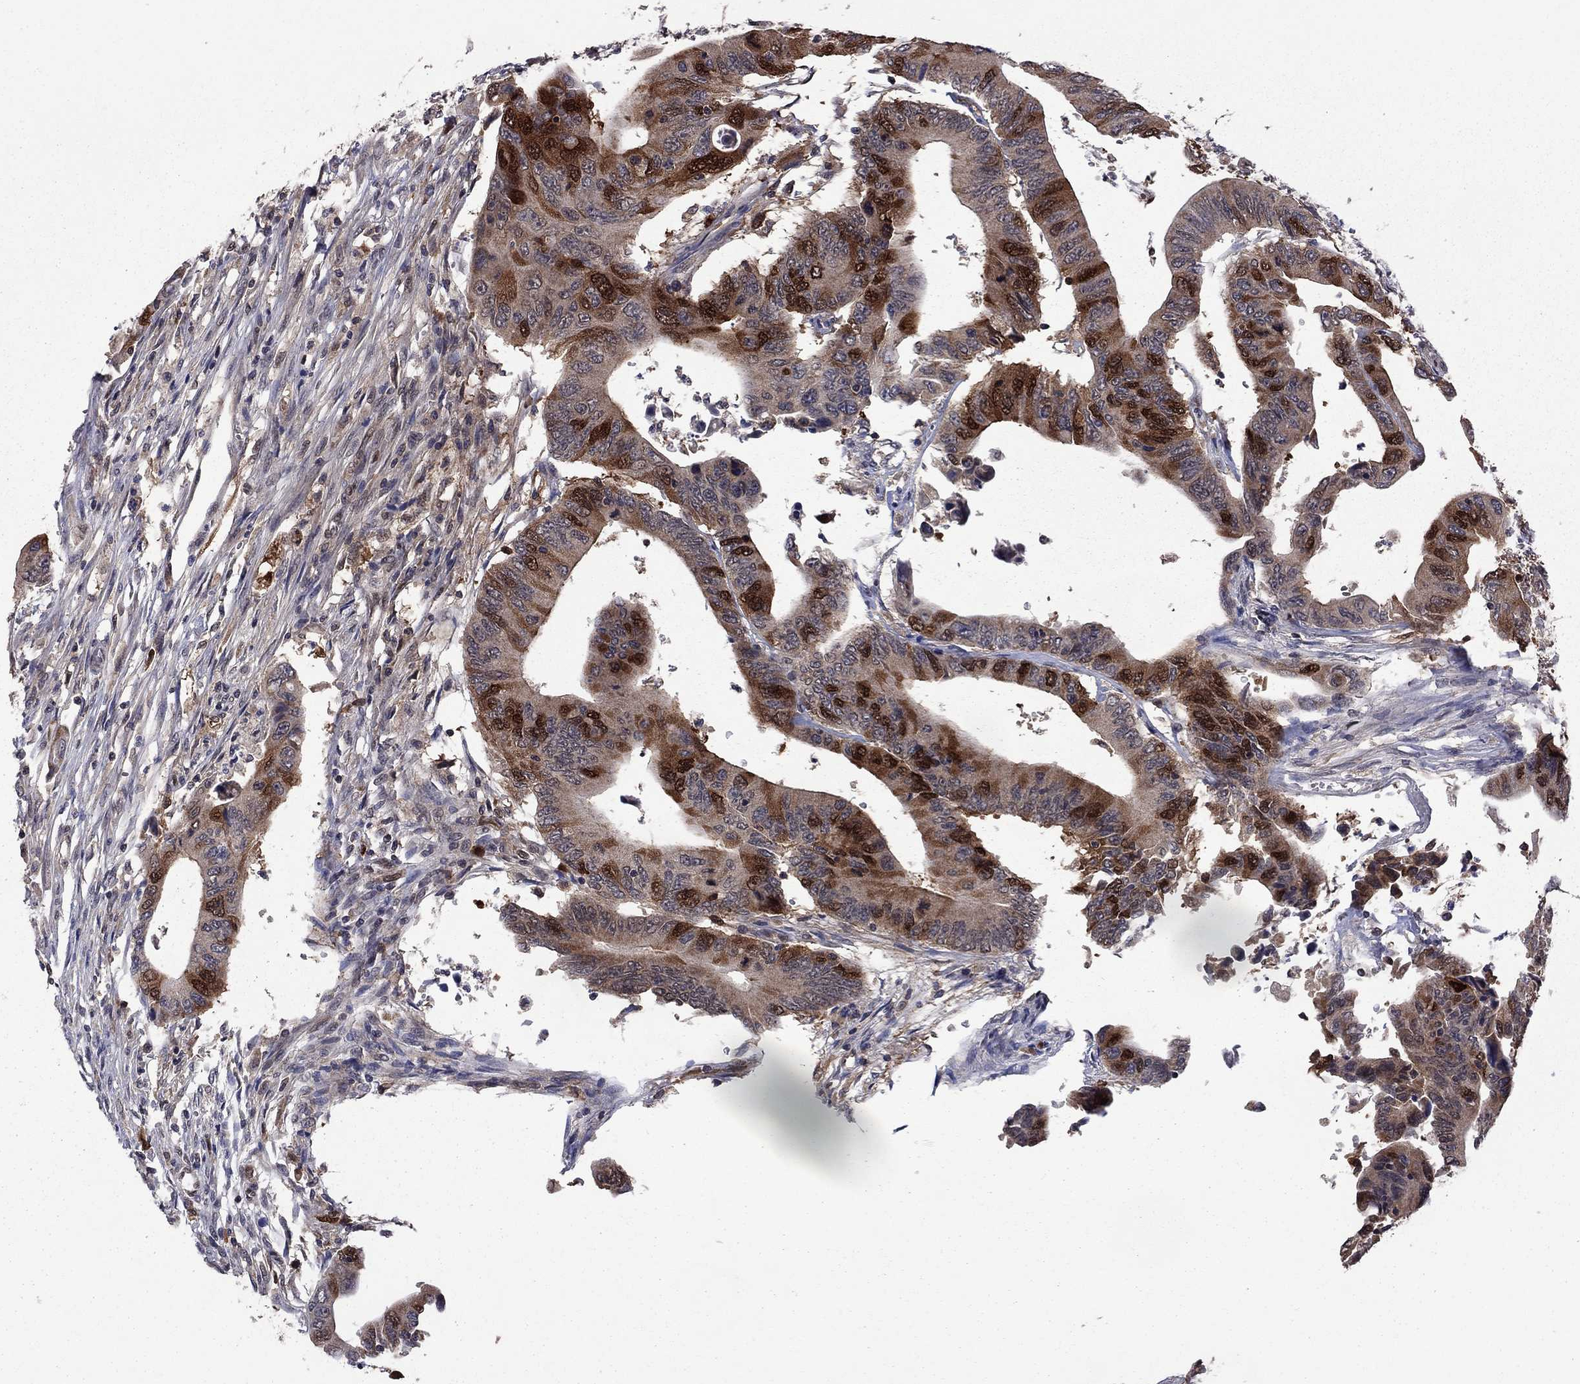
{"staining": {"intensity": "strong", "quantity": "25%-75%", "location": "cytoplasmic/membranous"}, "tissue": "colorectal cancer", "cell_type": "Tumor cells", "image_type": "cancer", "snomed": [{"axis": "morphology", "description": "Adenocarcinoma, NOS"}, {"axis": "topography", "description": "Colon"}], "caption": "IHC image of neoplastic tissue: human colorectal cancer (adenocarcinoma) stained using immunohistochemistry (IHC) shows high levels of strong protein expression localized specifically in the cytoplasmic/membranous of tumor cells, appearing as a cytoplasmic/membranous brown color.", "gene": "GPAA1", "patient": {"sex": "female", "age": 90}}